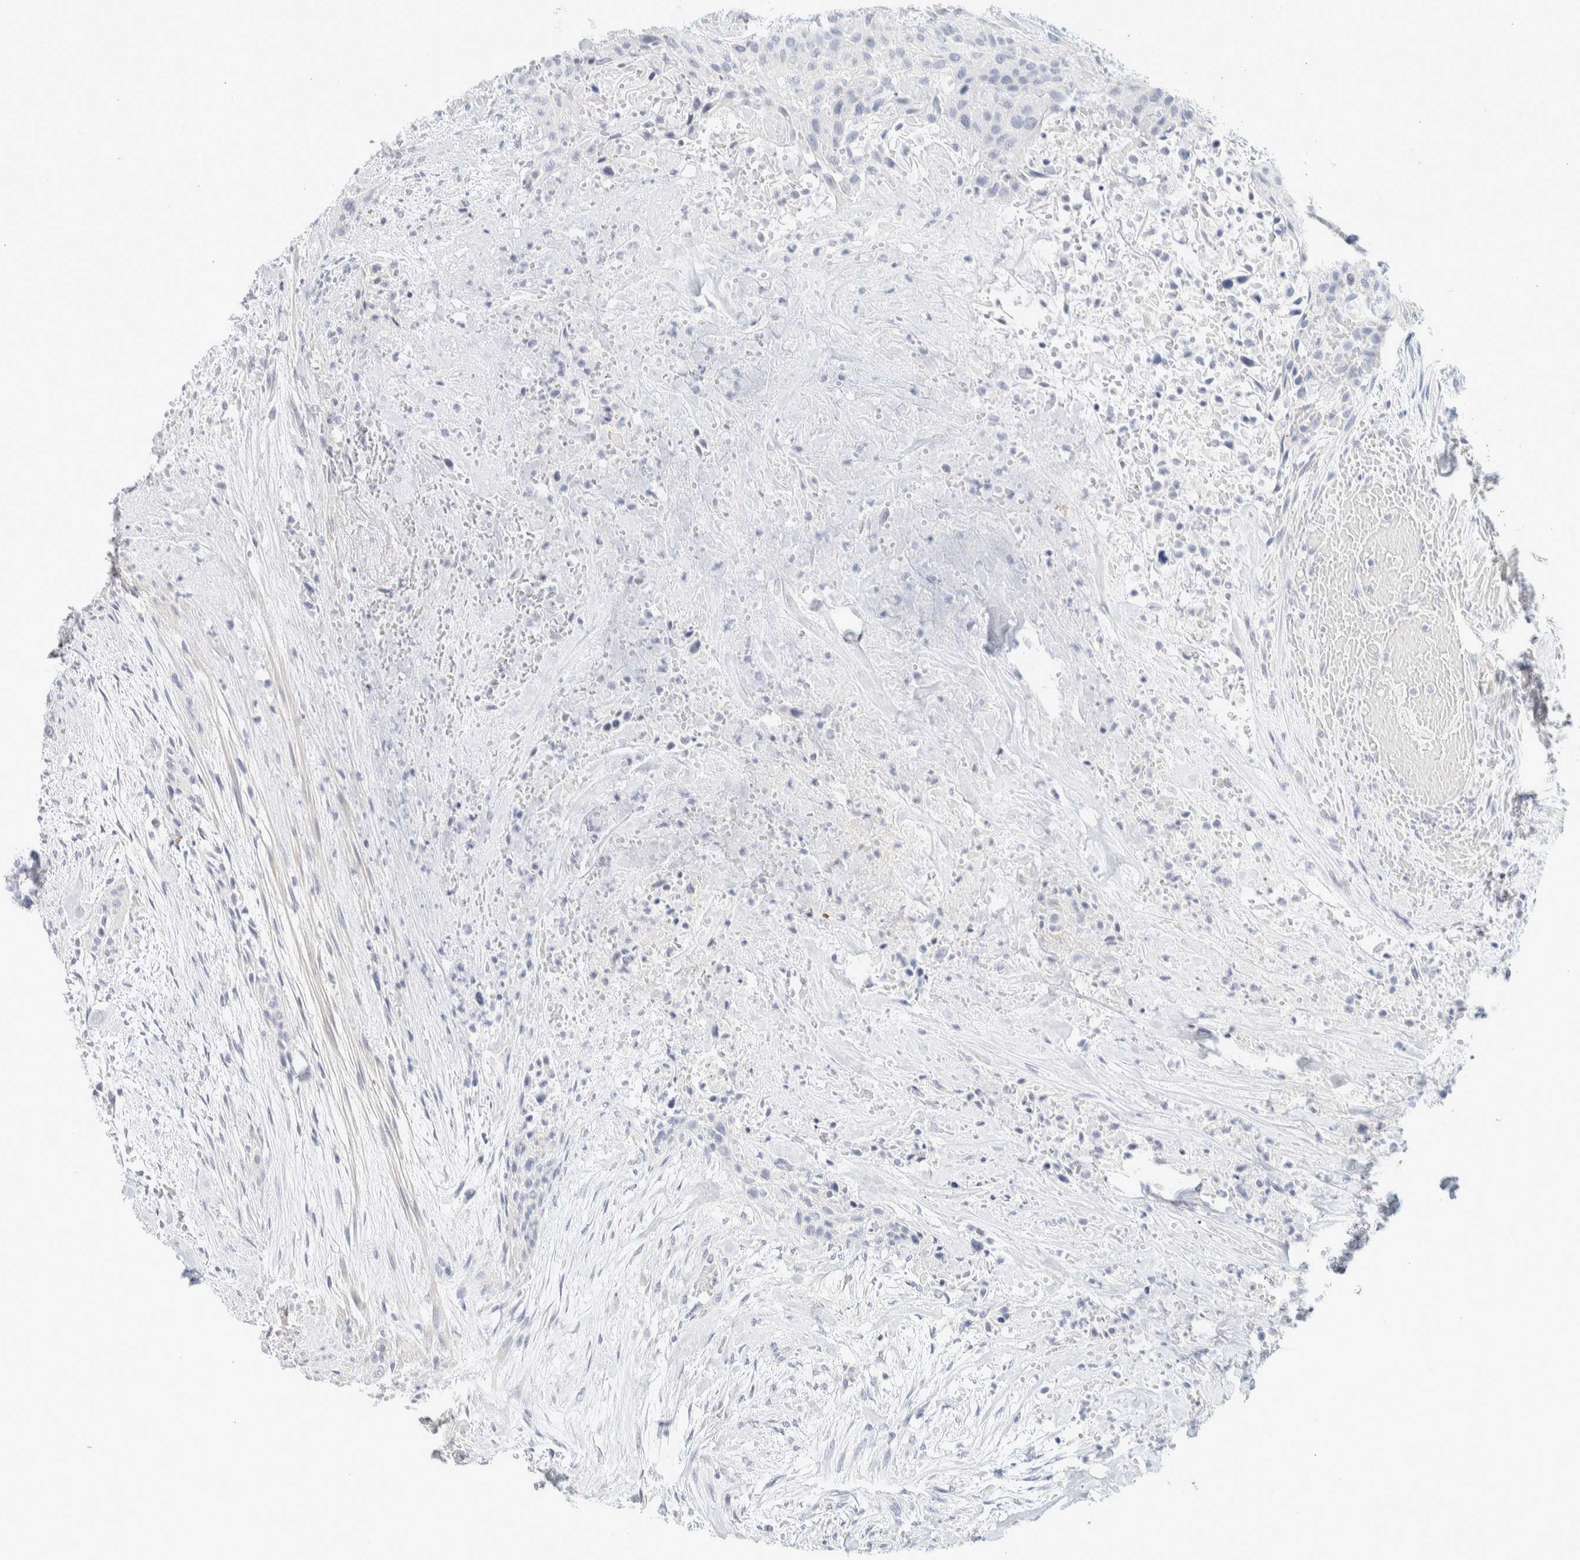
{"staining": {"intensity": "negative", "quantity": "none", "location": "none"}, "tissue": "urothelial cancer", "cell_type": "Tumor cells", "image_type": "cancer", "snomed": [{"axis": "morphology", "description": "Urothelial carcinoma, High grade"}, {"axis": "topography", "description": "Urinary bladder"}], "caption": "Tumor cells are negative for protein expression in human urothelial carcinoma (high-grade).", "gene": "ATCAY", "patient": {"sex": "male", "age": 35}}